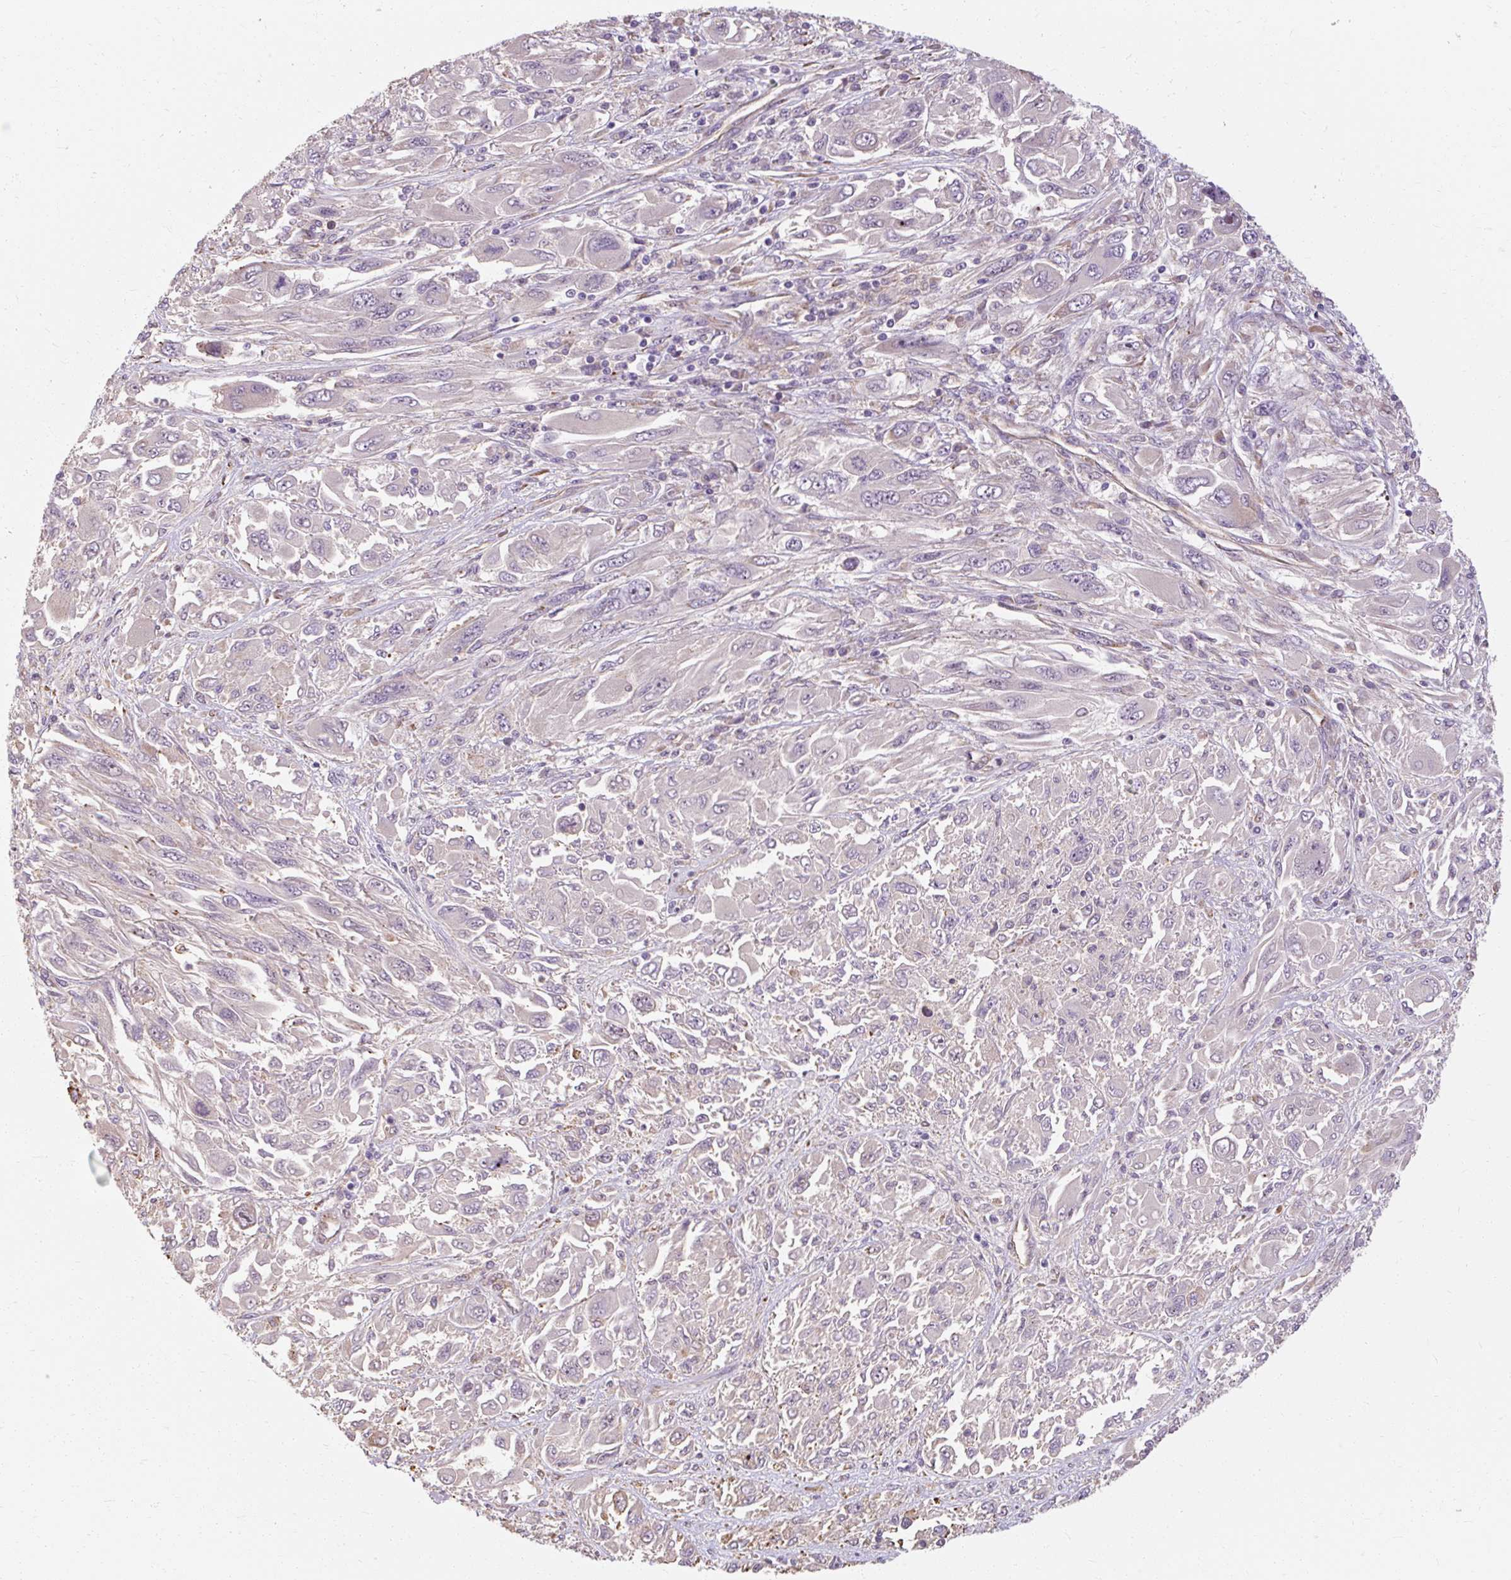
{"staining": {"intensity": "negative", "quantity": "none", "location": "none"}, "tissue": "melanoma", "cell_type": "Tumor cells", "image_type": "cancer", "snomed": [{"axis": "morphology", "description": "Malignant melanoma, NOS"}, {"axis": "topography", "description": "Skin"}], "caption": "This is an immunohistochemistry (IHC) image of melanoma. There is no expression in tumor cells.", "gene": "TBC1D4", "patient": {"sex": "female", "age": 91}}